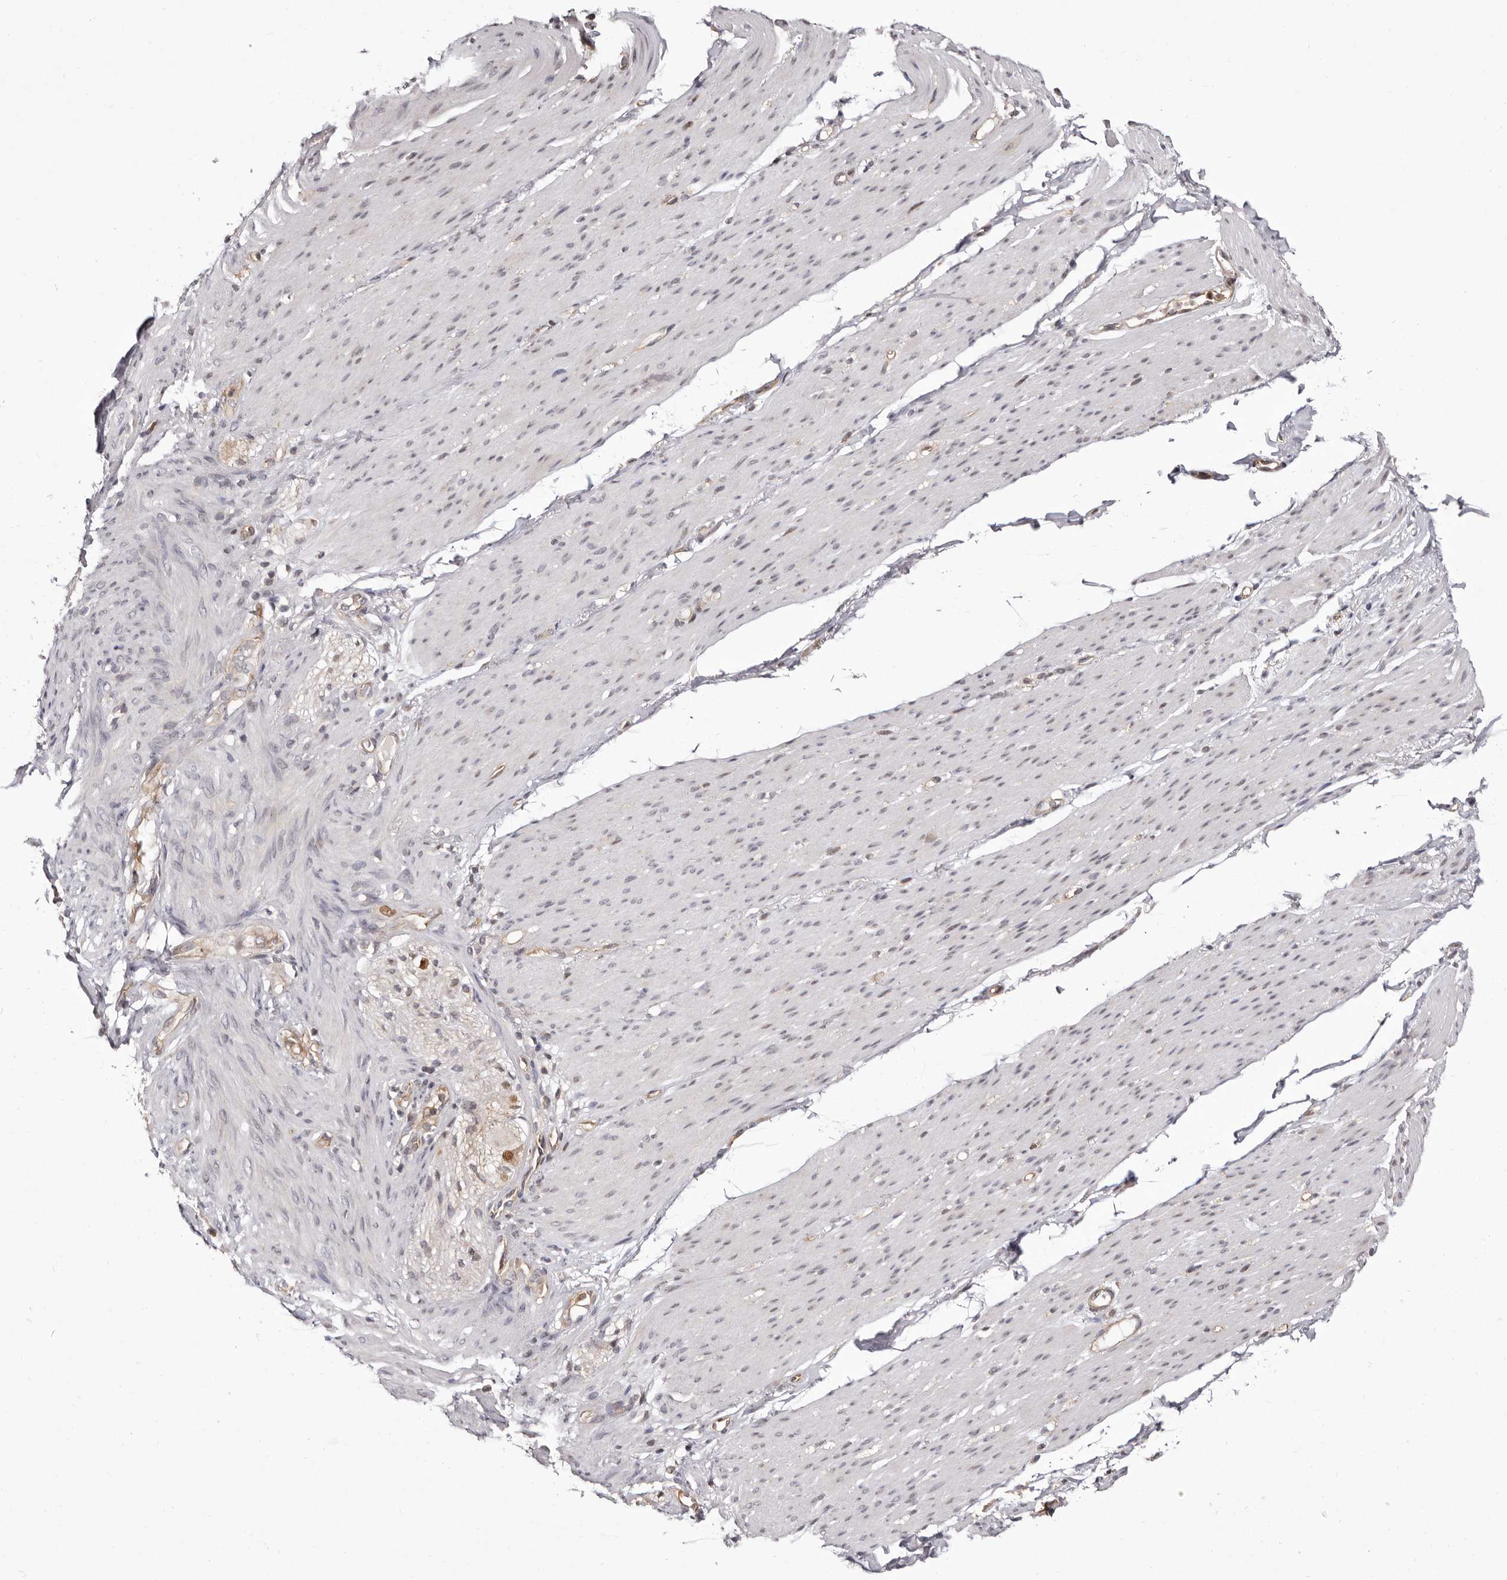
{"staining": {"intensity": "weak", "quantity": "<25%", "location": "nuclear"}, "tissue": "smooth muscle", "cell_type": "Smooth muscle cells", "image_type": "normal", "snomed": [{"axis": "morphology", "description": "Normal tissue, NOS"}, {"axis": "topography", "description": "Colon"}, {"axis": "topography", "description": "Peripheral nerve tissue"}], "caption": "Immunohistochemistry micrograph of unremarkable smooth muscle: human smooth muscle stained with DAB demonstrates no significant protein expression in smooth muscle cells.", "gene": "GLRX3", "patient": {"sex": "female", "age": 61}}